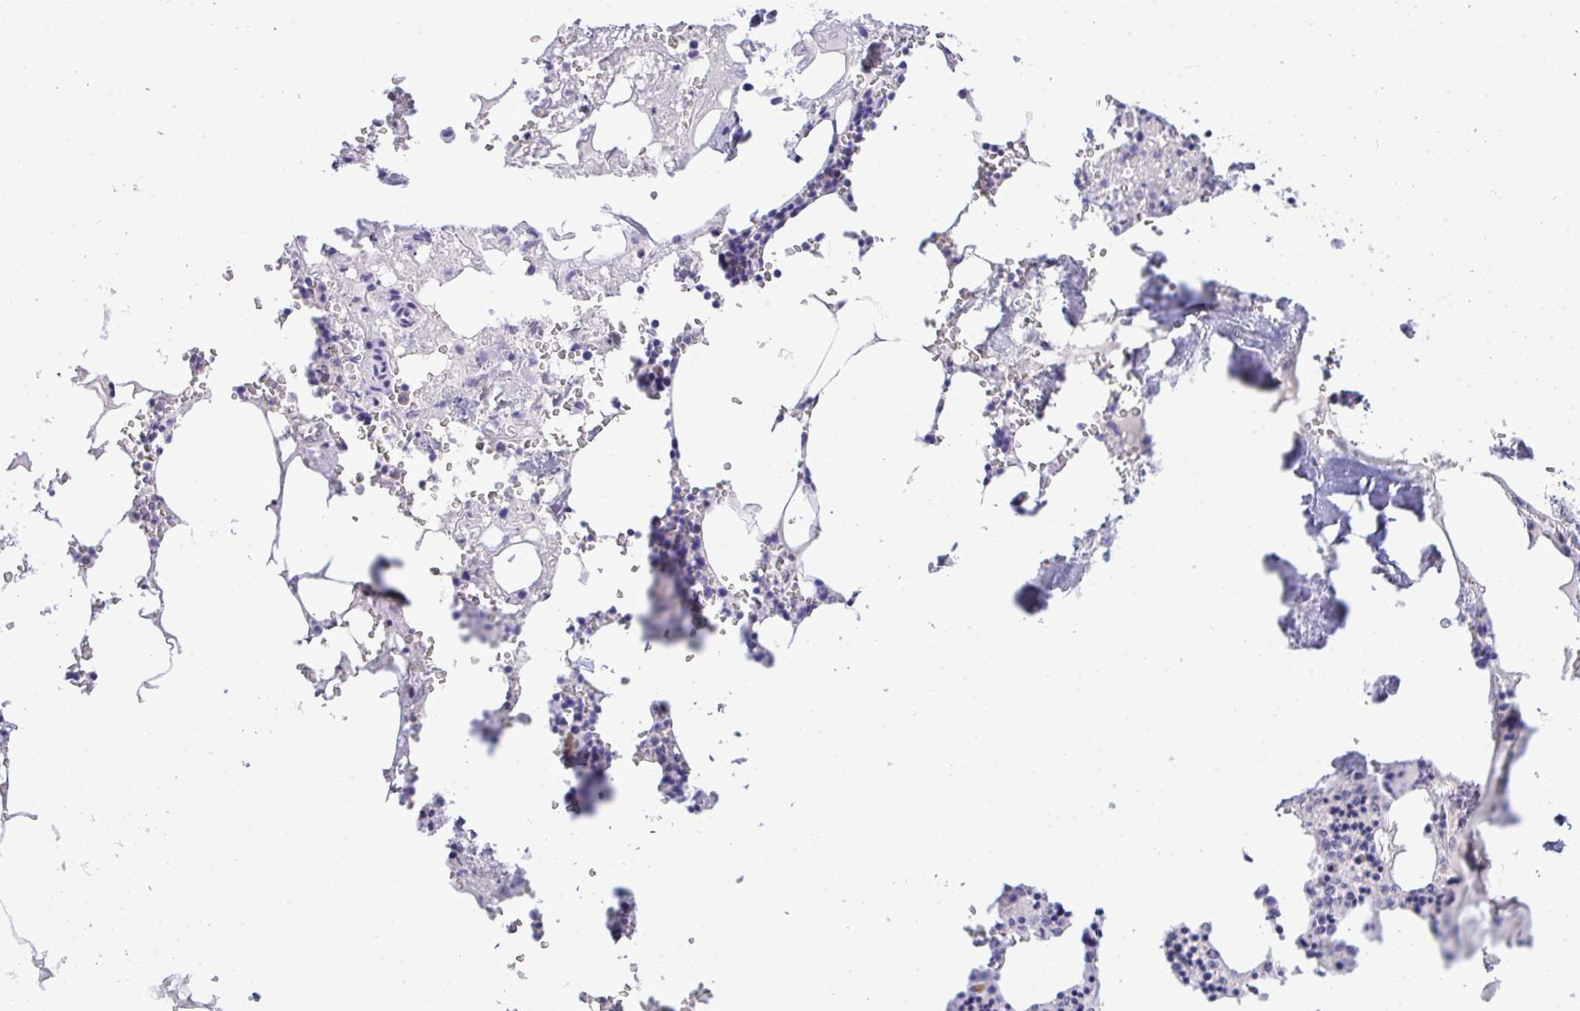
{"staining": {"intensity": "negative", "quantity": "none", "location": "none"}, "tissue": "bone marrow", "cell_type": "Hematopoietic cells", "image_type": "normal", "snomed": [{"axis": "morphology", "description": "Normal tissue, NOS"}, {"axis": "topography", "description": "Bone marrow"}], "caption": "Photomicrograph shows no protein positivity in hematopoietic cells of normal bone marrow. (Stains: DAB (3,3'-diaminobenzidine) IHC with hematoxylin counter stain, Microscopy: brightfield microscopy at high magnification).", "gene": "THOP1", "patient": {"sex": "male", "age": 54}}